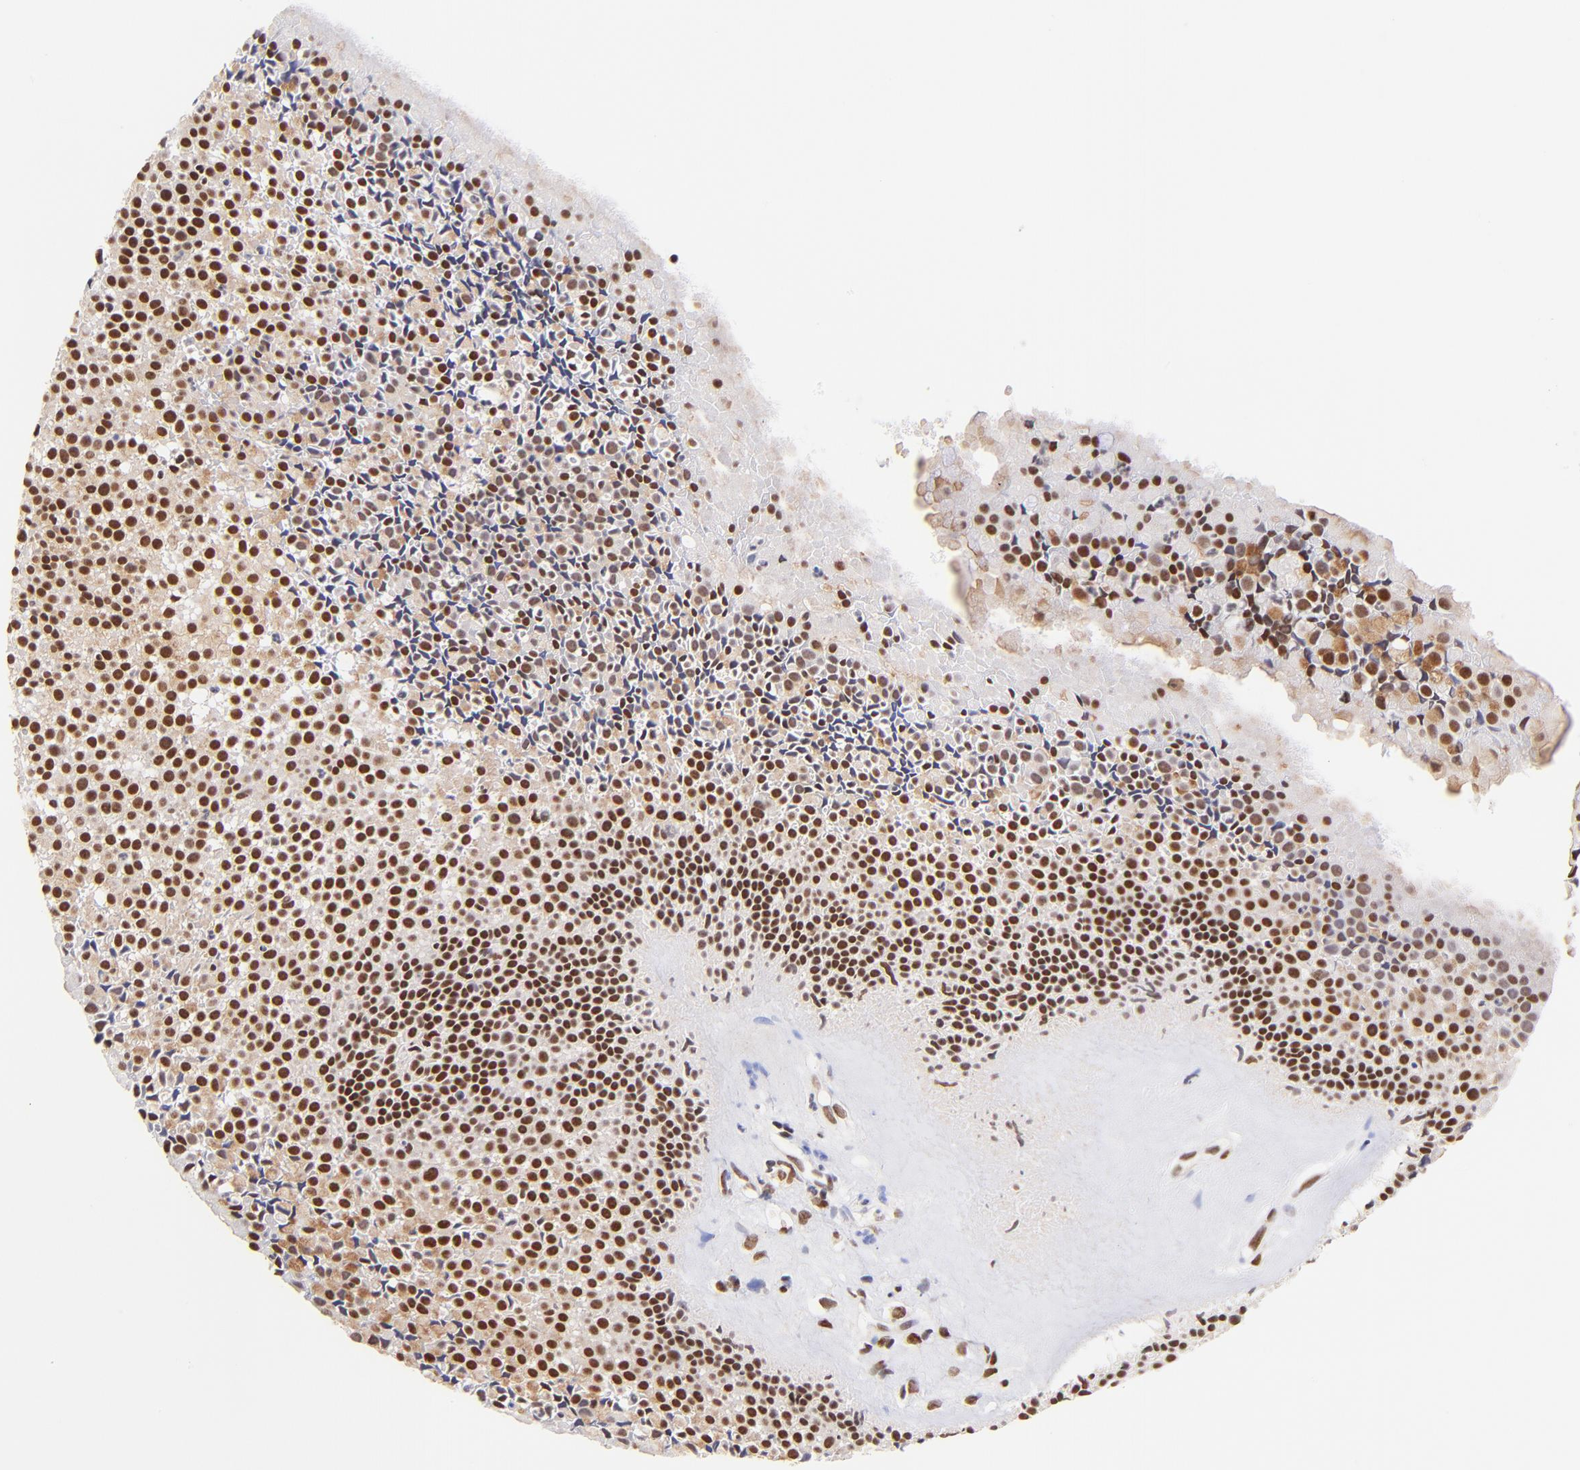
{"staining": {"intensity": "strong", "quantity": ">75%", "location": "nuclear"}, "tissue": "nasopharynx", "cell_type": "Respiratory epithelial cells", "image_type": "normal", "snomed": [{"axis": "morphology", "description": "Normal tissue, NOS"}, {"axis": "topography", "description": "Nasopharynx"}], "caption": "Respiratory epithelial cells reveal strong nuclear expression in approximately >75% of cells in normal nasopharynx.", "gene": "MIDEAS", "patient": {"sex": "female", "age": 78}}